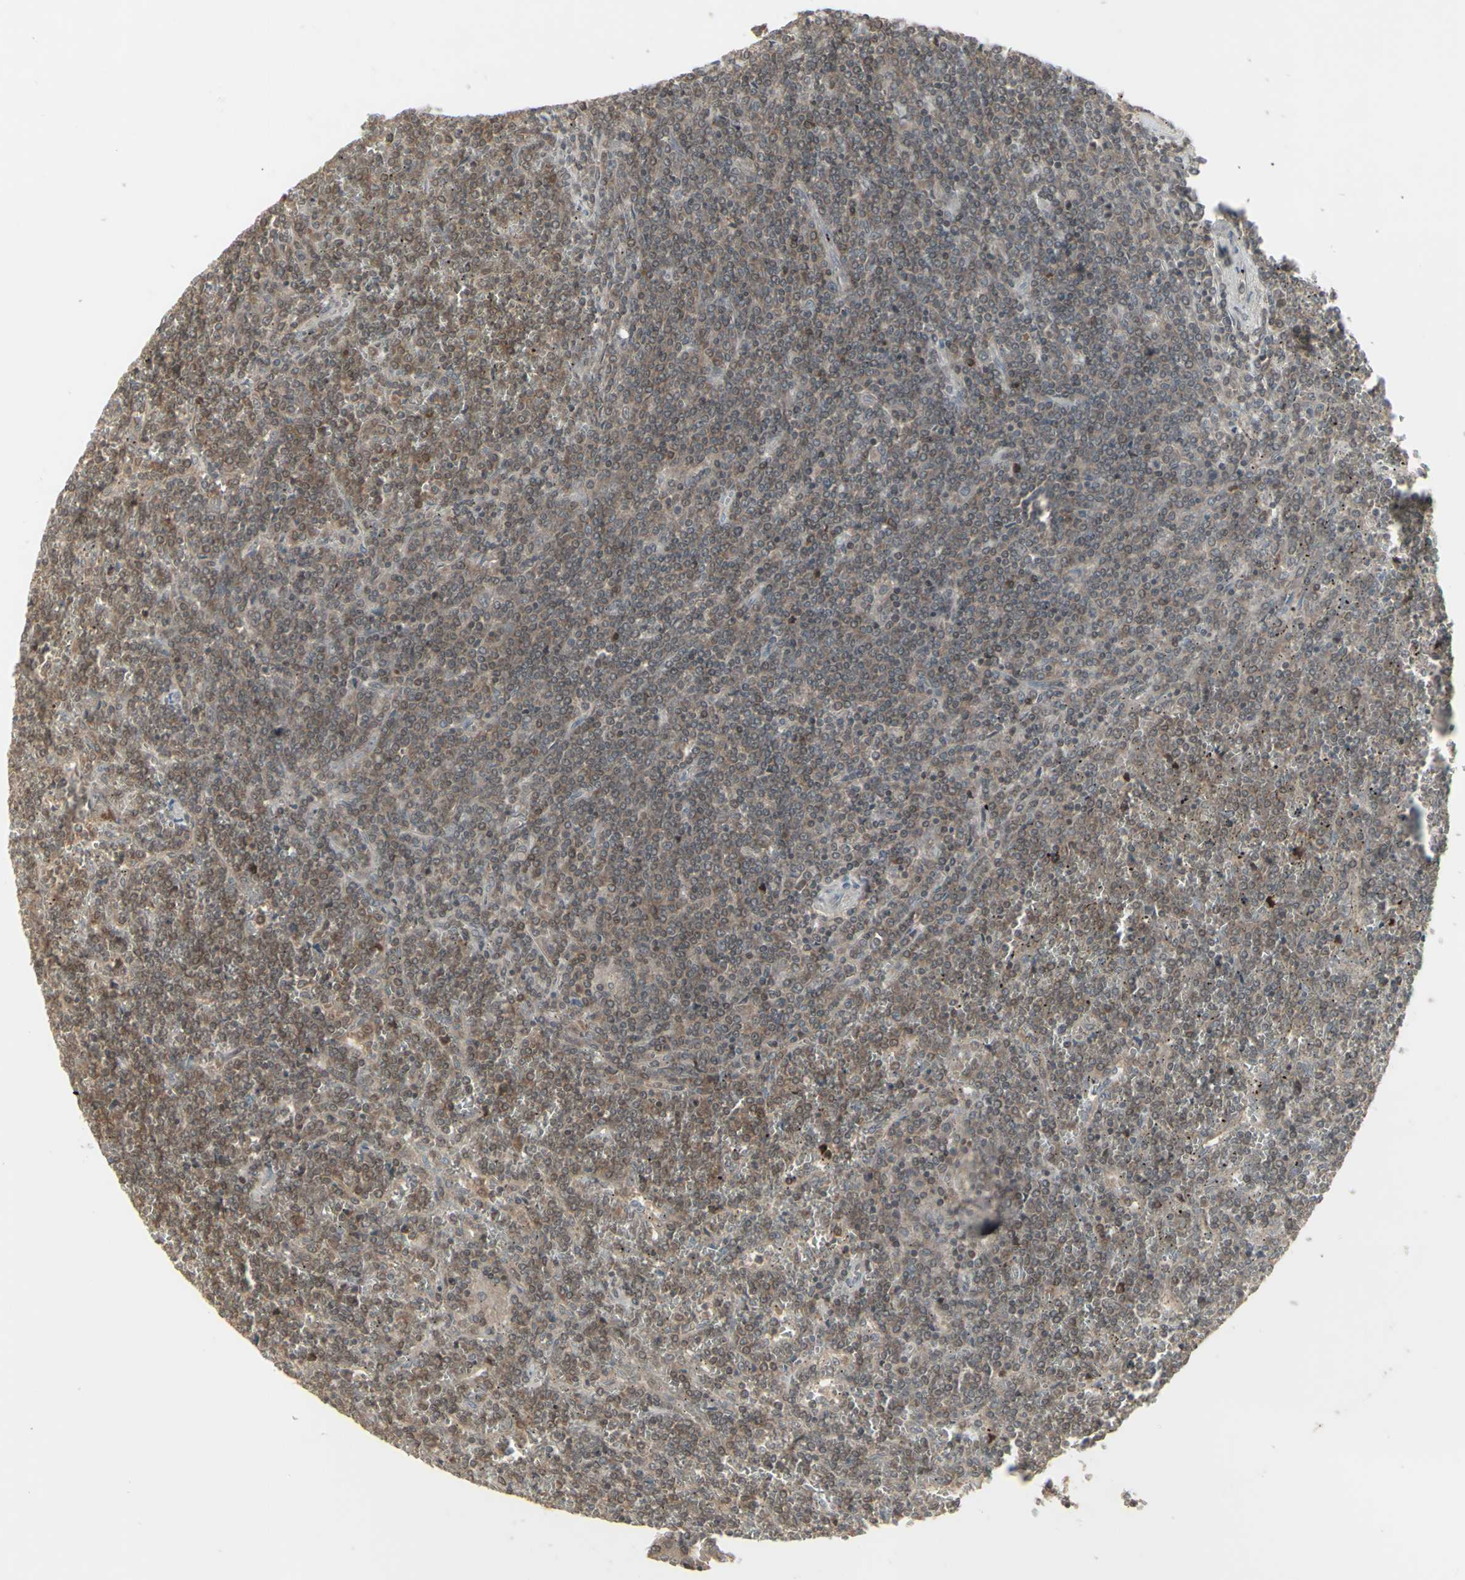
{"staining": {"intensity": "moderate", "quantity": "25%-75%", "location": "cytoplasmic/membranous"}, "tissue": "lymphoma", "cell_type": "Tumor cells", "image_type": "cancer", "snomed": [{"axis": "morphology", "description": "Malignant lymphoma, non-Hodgkin's type, Low grade"}, {"axis": "topography", "description": "Spleen"}], "caption": "This is a micrograph of IHC staining of lymphoma, which shows moderate expression in the cytoplasmic/membranous of tumor cells.", "gene": "CSK", "patient": {"sex": "female", "age": 19}}